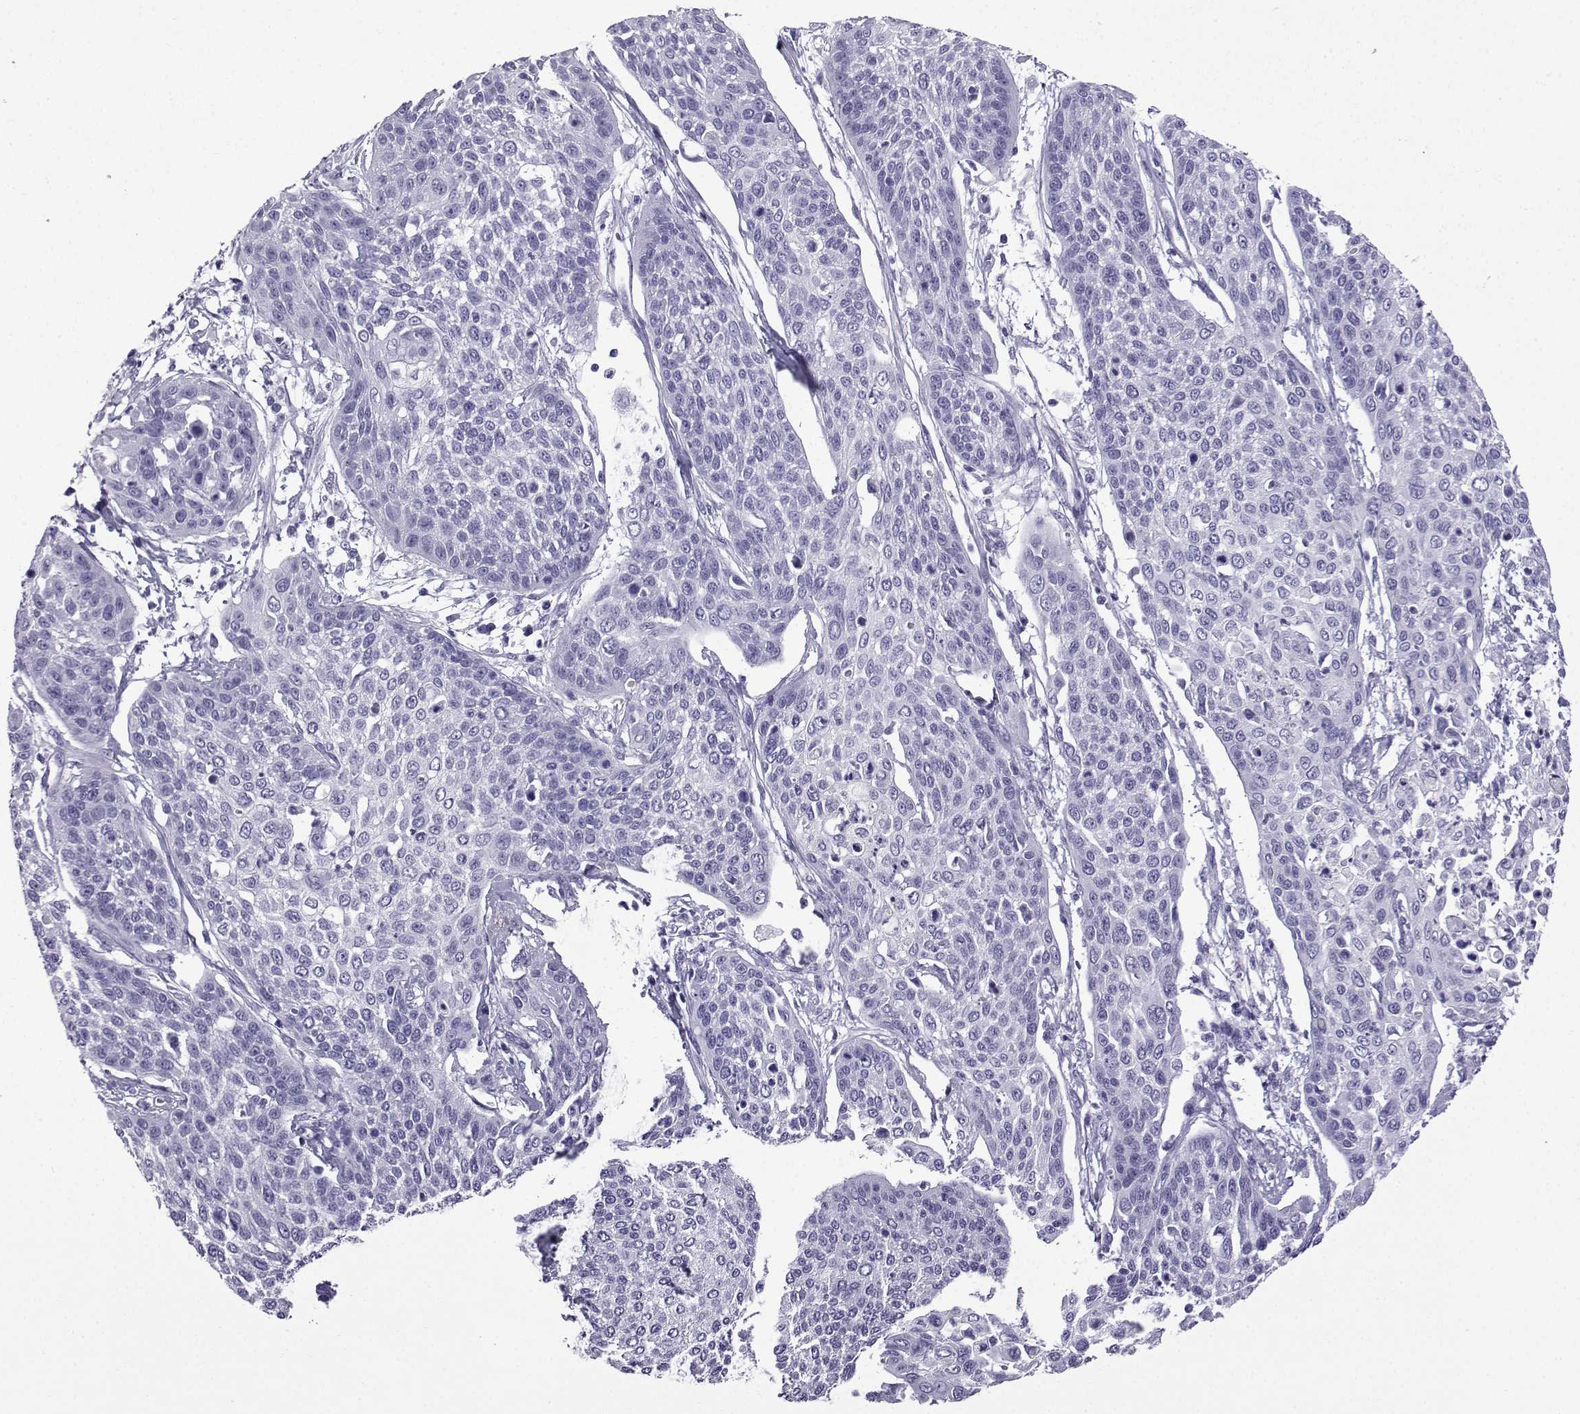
{"staining": {"intensity": "negative", "quantity": "none", "location": "none"}, "tissue": "cervical cancer", "cell_type": "Tumor cells", "image_type": "cancer", "snomed": [{"axis": "morphology", "description": "Squamous cell carcinoma, NOS"}, {"axis": "topography", "description": "Cervix"}], "caption": "The micrograph demonstrates no staining of tumor cells in cervical squamous cell carcinoma.", "gene": "KCNF1", "patient": {"sex": "female", "age": 34}}